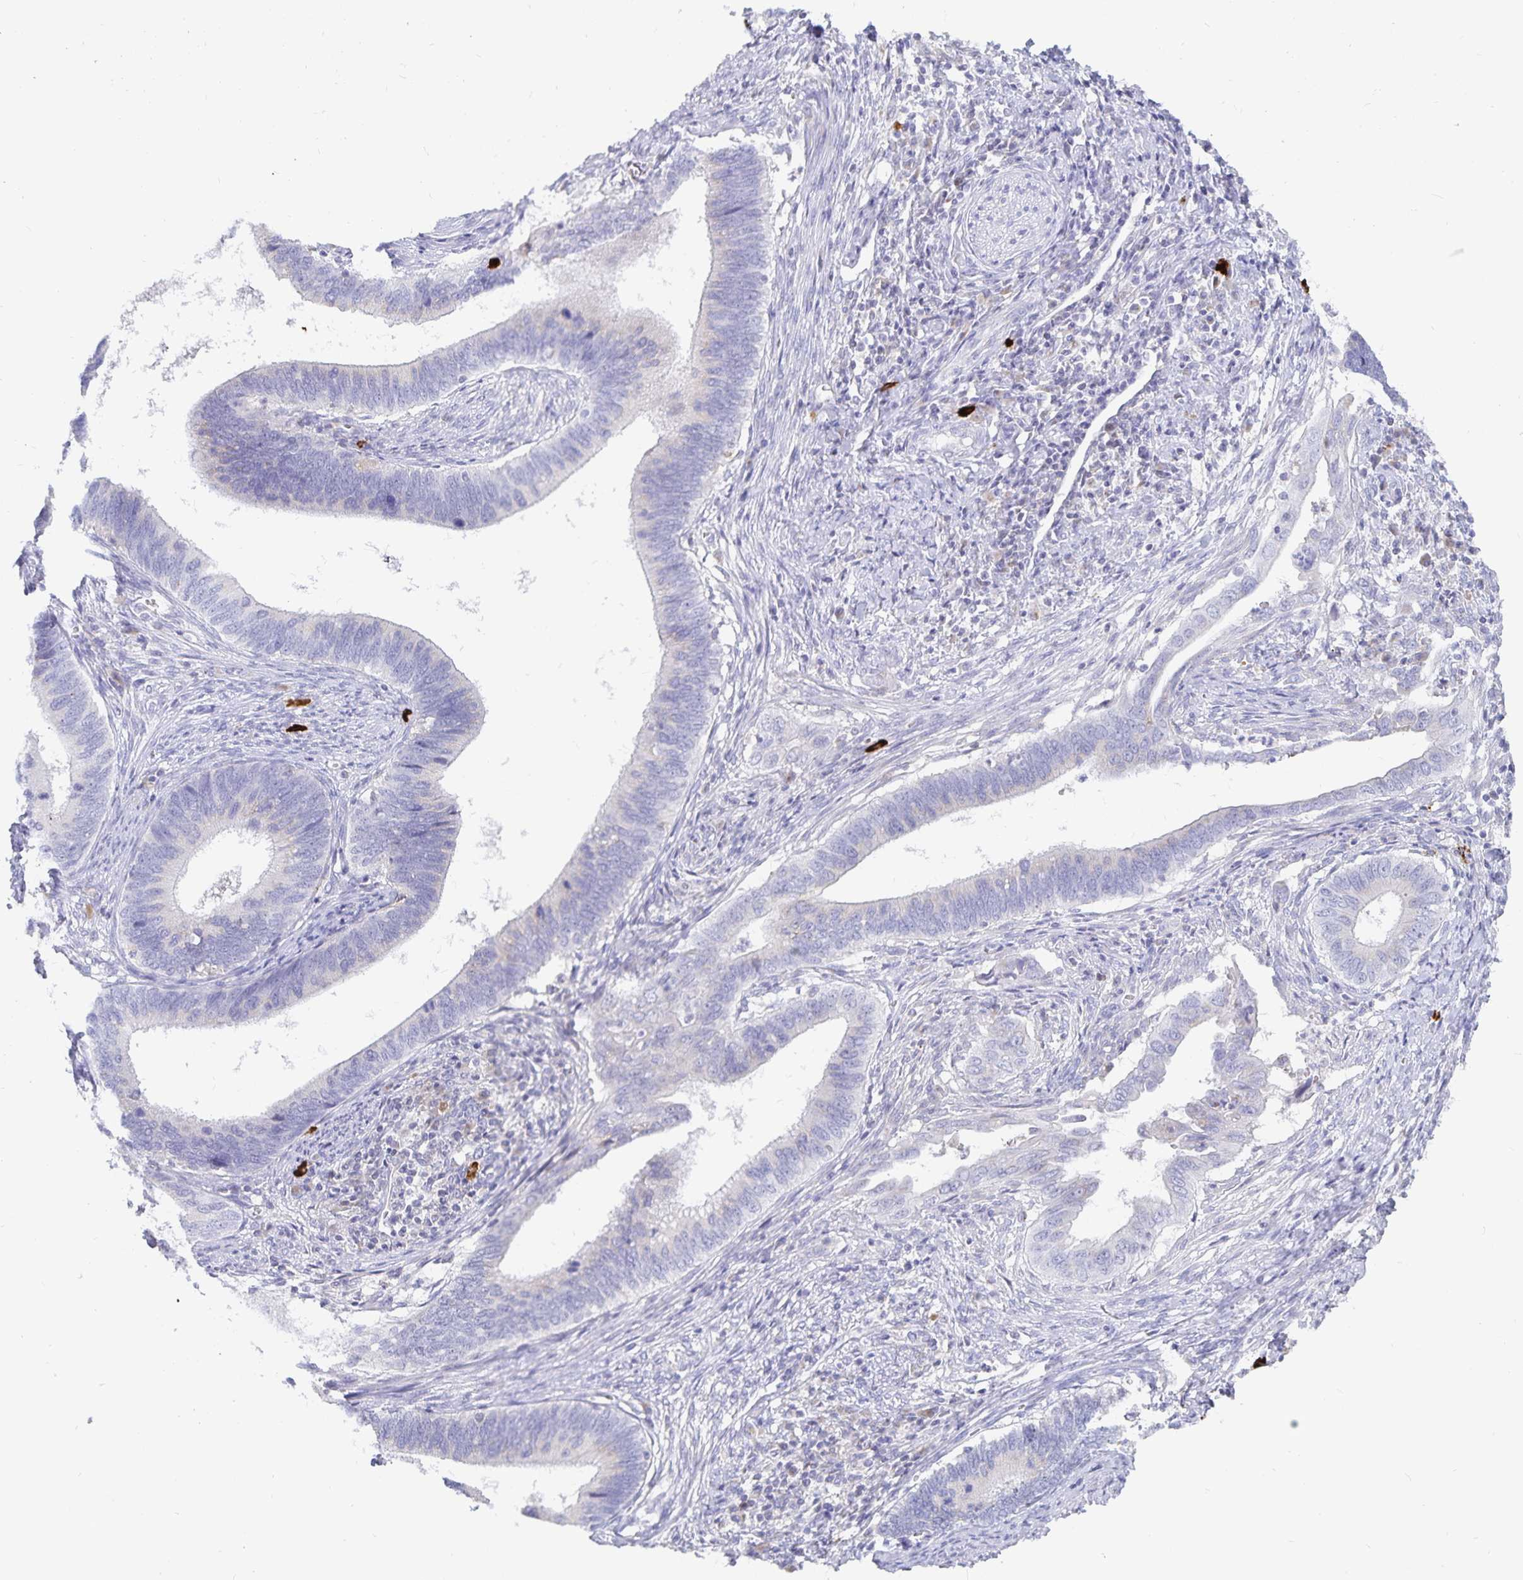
{"staining": {"intensity": "negative", "quantity": "none", "location": "none"}, "tissue": "cervical cancer", "cell_type": "Tumor cells", "image_type": "cancer", "snomed": [{"axis": "morphology", "description": "Adenocarcinoma, NOS"}, {"axis": "topography", "description": "Cervix"}], "caption": "A micrograph of human cervical cancer is negative for staining in tumor cells.", "gene": "PKHD1", "patient": {"sex": "female", "age": 42}}